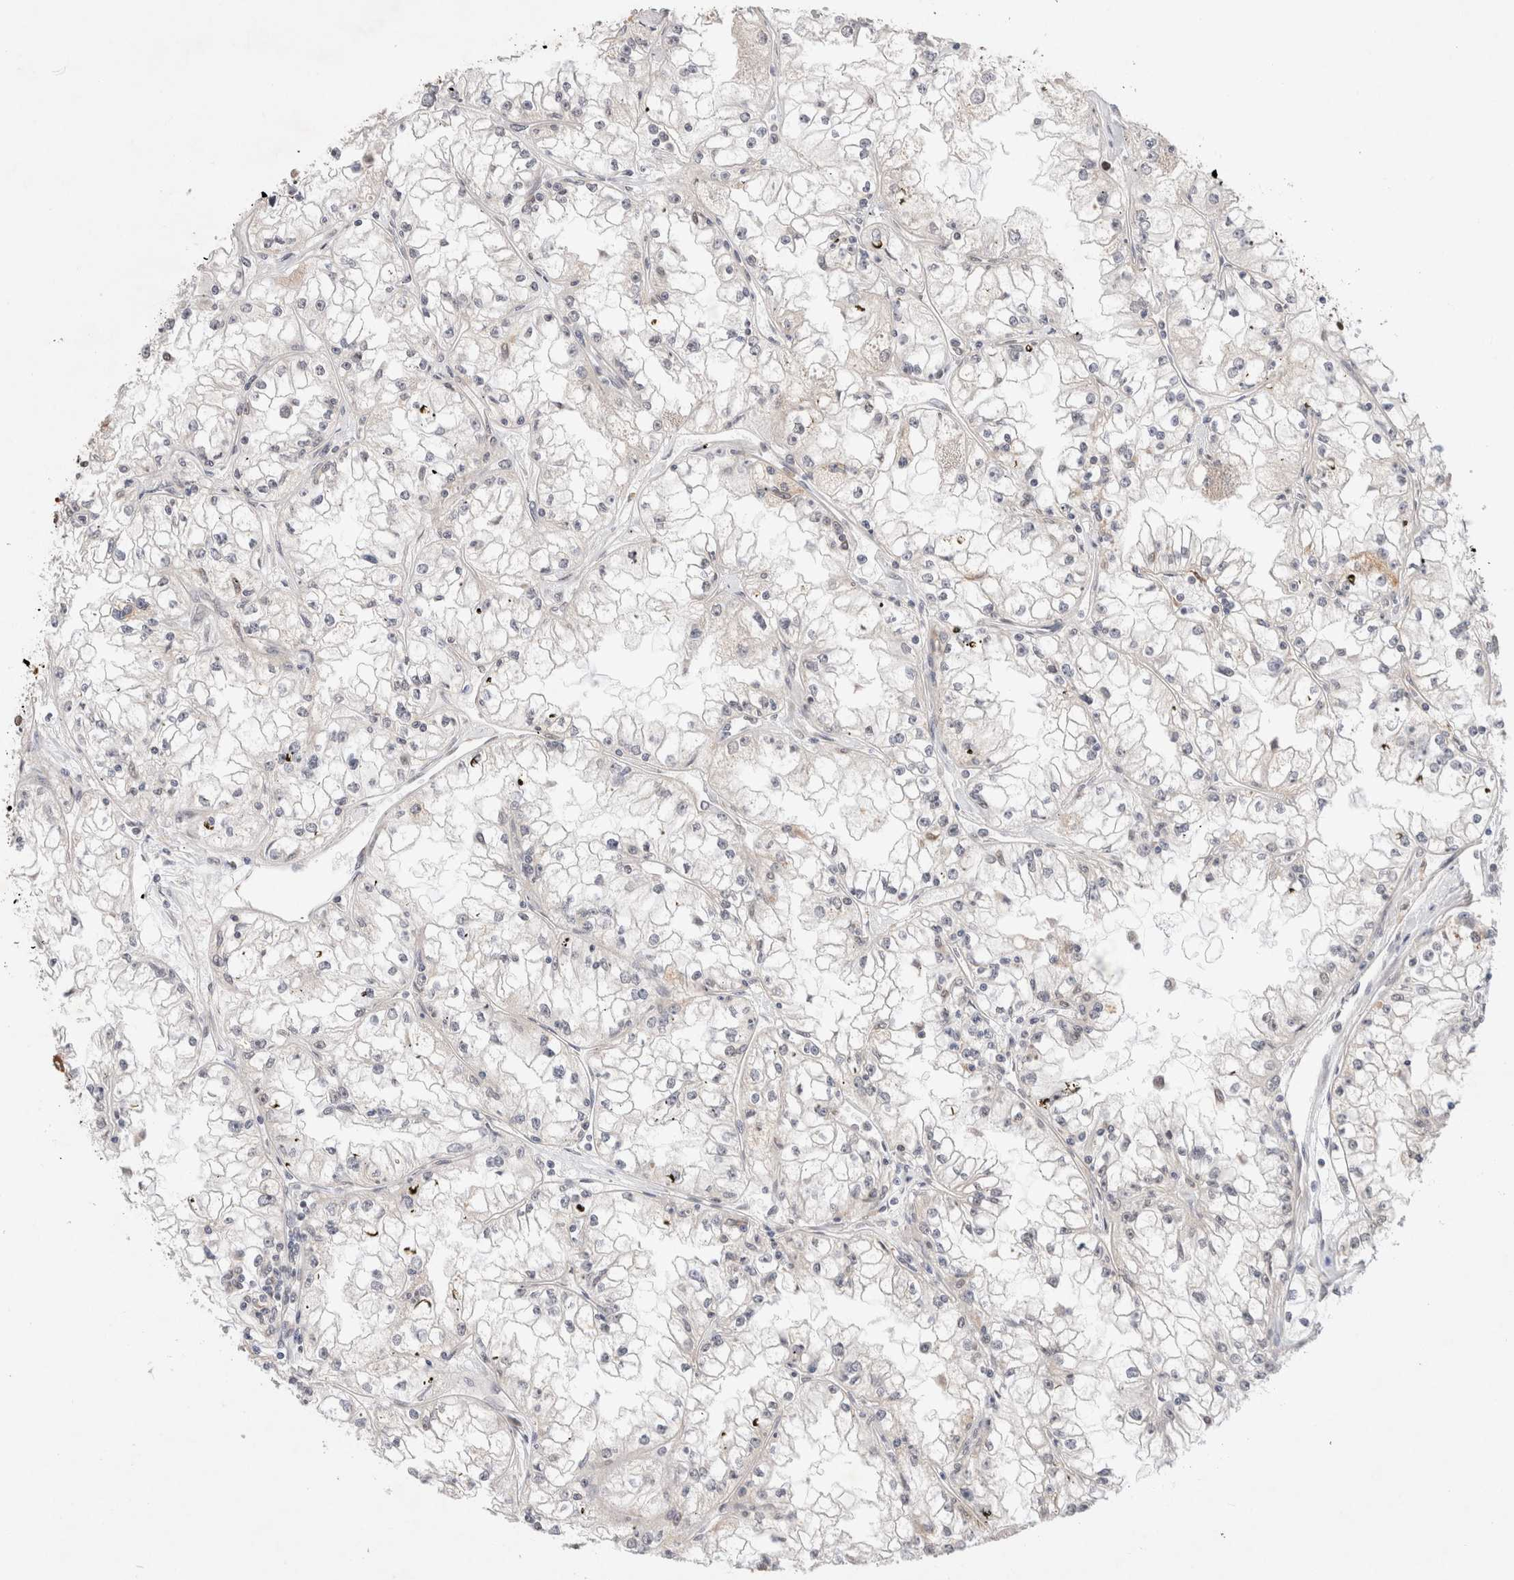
{"staining": {"intensity": "negative", "quantity": "none", "location": "none"}, "tissue": "renal cancer", "cell_type": "Tumor cells", "image_type": "cancer", "snomed": [{"axis": "morphology", "description": "Adenocarcinoma, NOS"}, {"axis": "topography", "description": "Kidney"}], "caption": "There is no significant expression in tumor cells of renal cancer.", "gene": "GTF2I", "patient": {"sex": "male", "age": 56}}